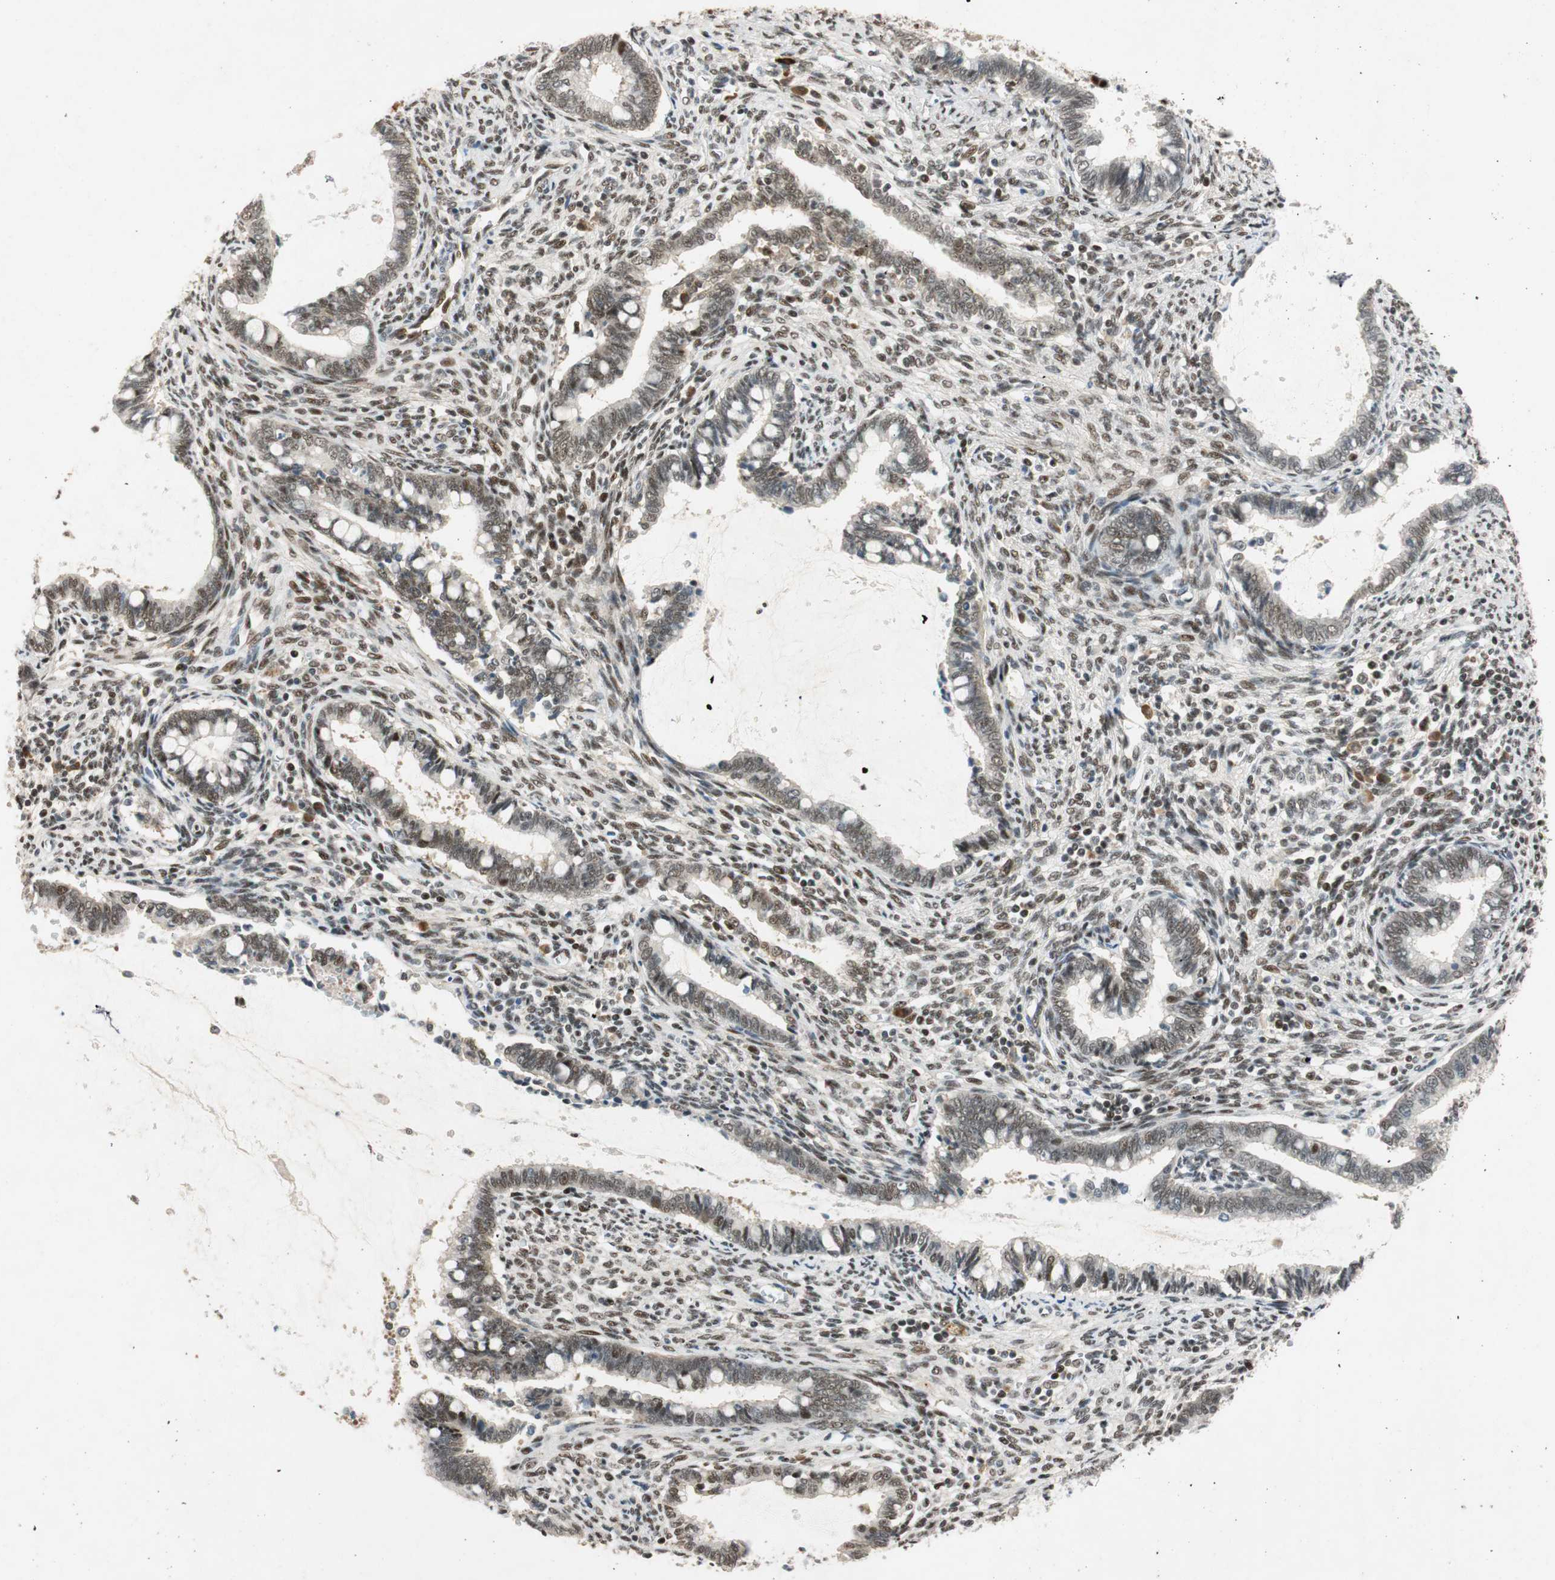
{"staining": {"intensity": "moderate", "quantity": ">75%", "location": "nuclear"}, "tissue": "cervical cancer", "cell_type": "Tumor cells", "image_type": "cancer", "snomed": [{"axis": "morphology", "description": "Adenocarcinoma, NOS"}, {"axis": "topography", "description": "Cervix"}], "caption": "Immunohistochemistry image of neoplastic tissue: cervical cancer stained using immunohistochemistry displays medium levels of moderate protein expression localized specifically in the nuclear of tumor cells, appearing as a nuclear brown color.", "gene": "NCBP3", "patient": {"sex": "female", "age": 44}}